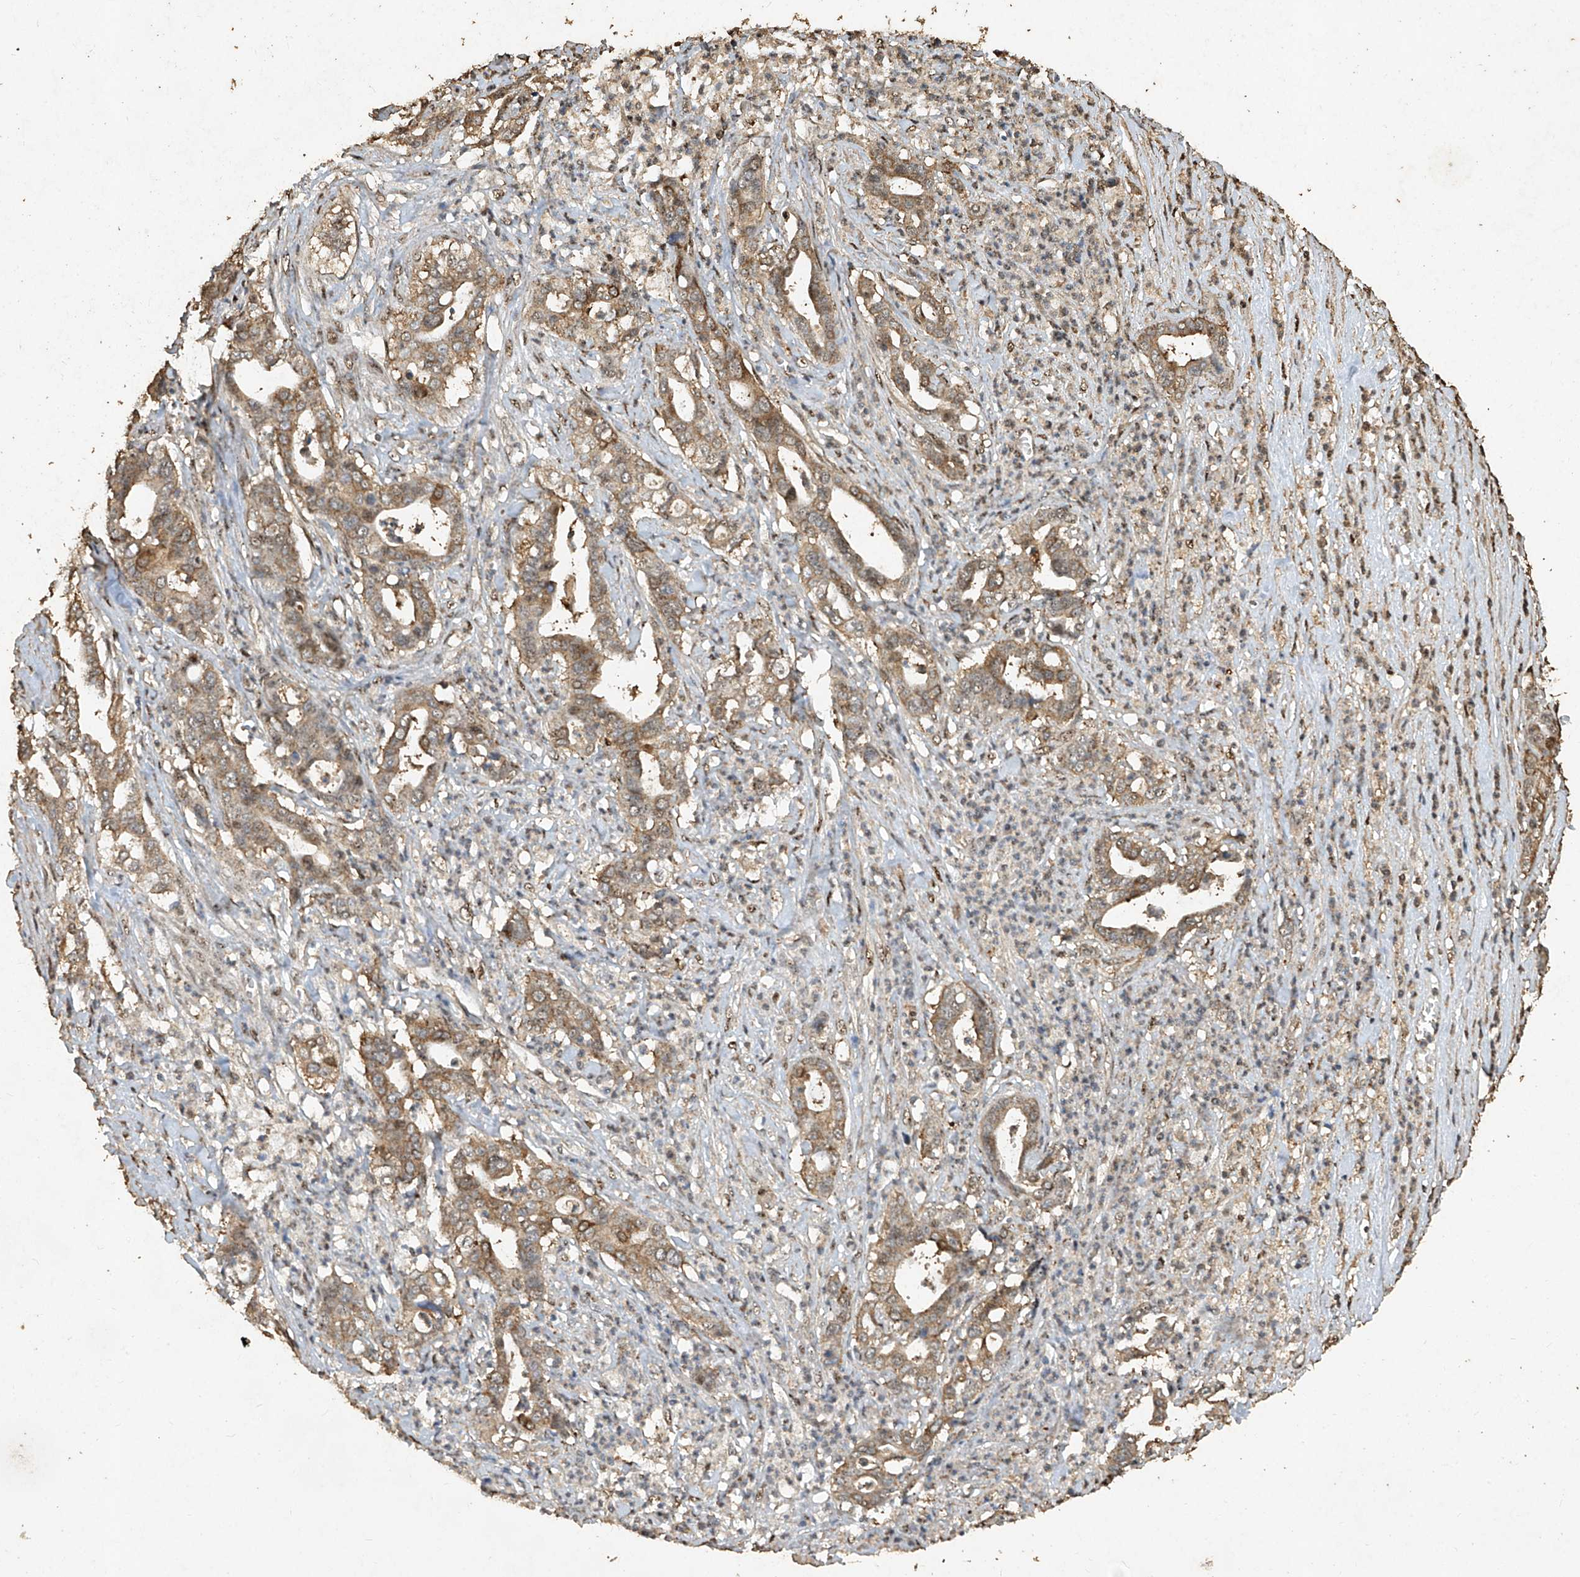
{"staining": {"intensity": "moderate", "quantity": "<25%", "location": "nuclear"}, "tissue": "liver cancer", "cell_type": "Tumor cells", "image_type": "cancer", "snomed": [{"axis": "morphology", "description": "Cholangiocarcinoma"}, {"axis": "topography", "description": "Liver"}], "caption": "Moderate nuclear positivity is seen in approximately <25% of tumor cells in liver cholangiocarcinoma.", "gene": "ERBB3", "patient": {"sex": "female", "age": 61}}